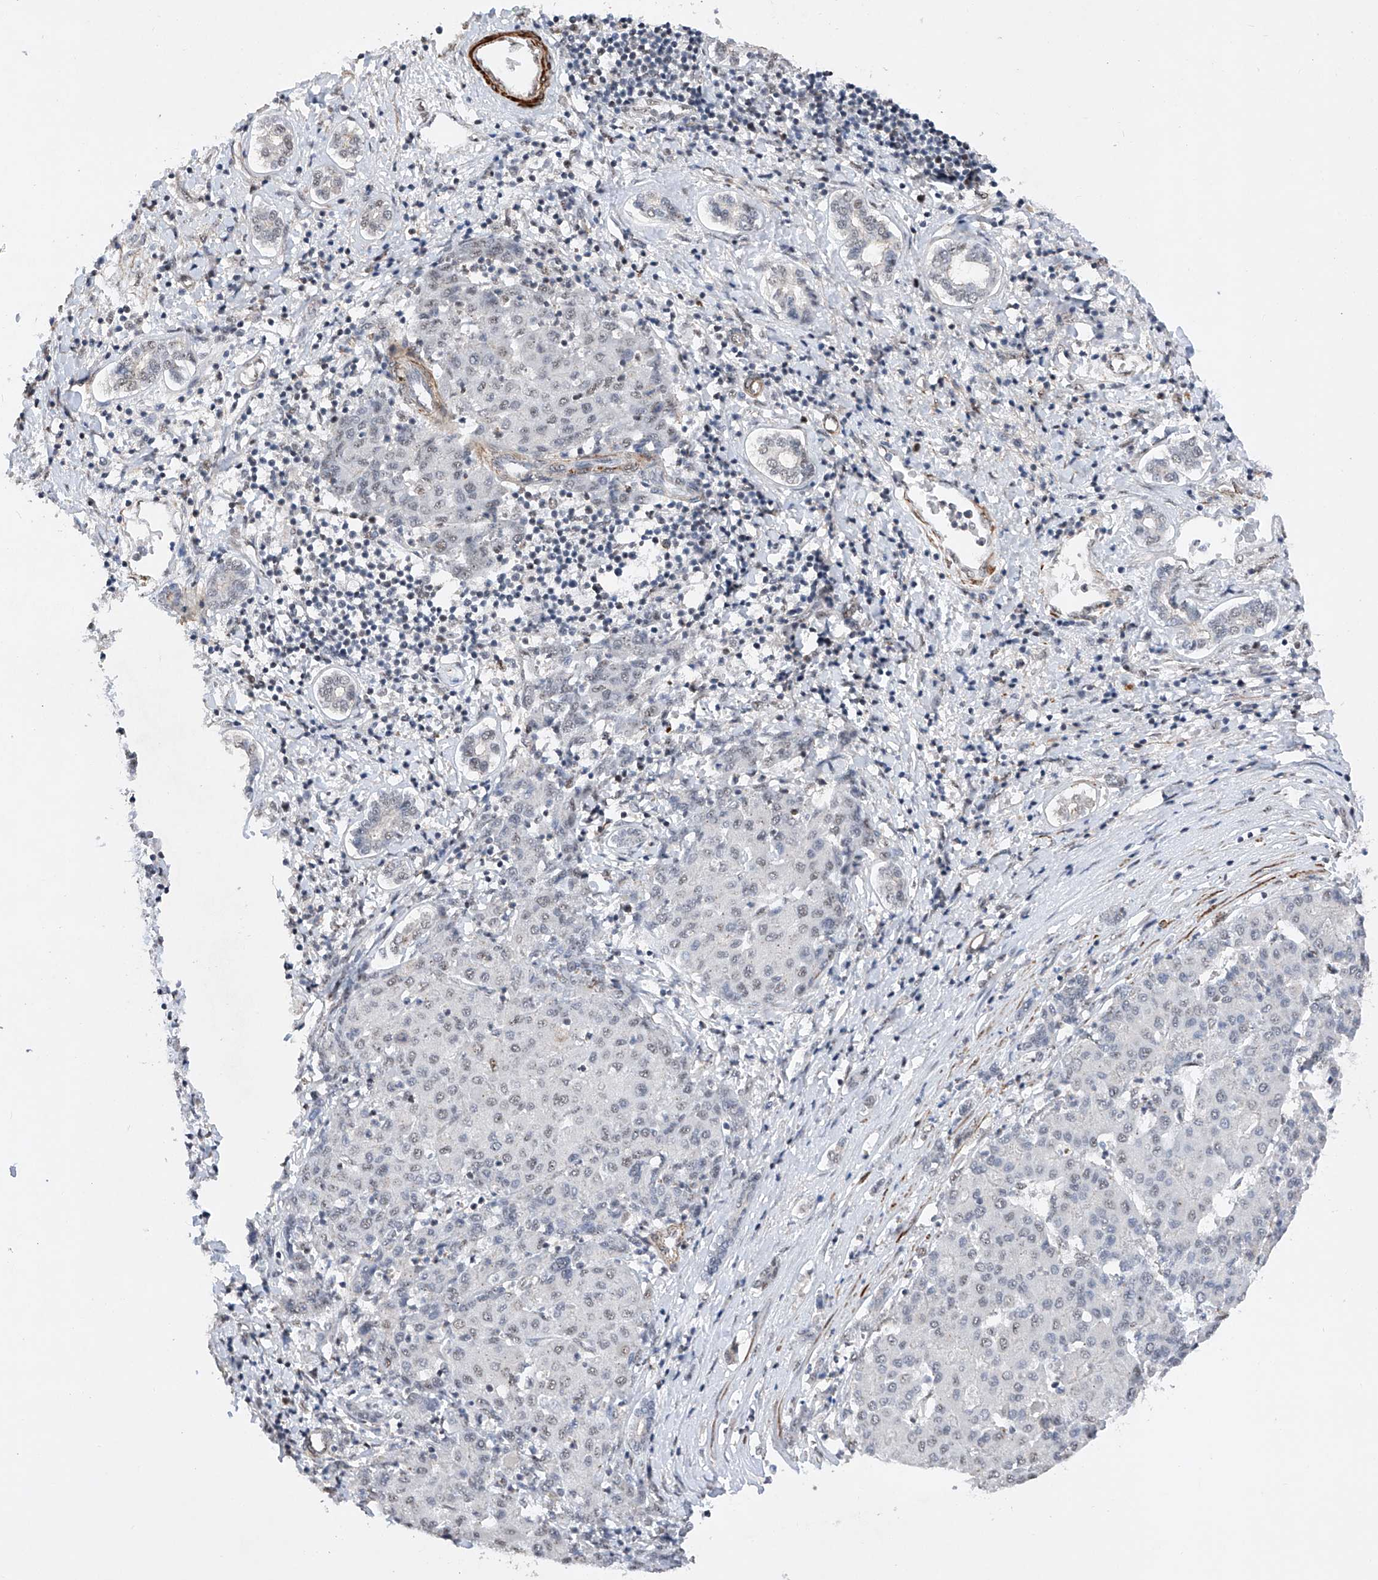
{"staining": {"intensity": "negative", "quantity": "none", "location": "none"}, "tissue": "liver cancer", "cell_type": "Tumor cells", "image_type": "cancer", "snomed": [{"axis": "morphology", "description": "Carcinoma, Hepatocellular, NOS"}, {"axis": "topography", "description": "Liver"}], "caption": "Immunohistochemistry (IHC) of human liver hepatocellular carcinoma displays no expression in tumor cells.", "gene": "NFATC4", "patient": {"sex": "male", "age": 65}}